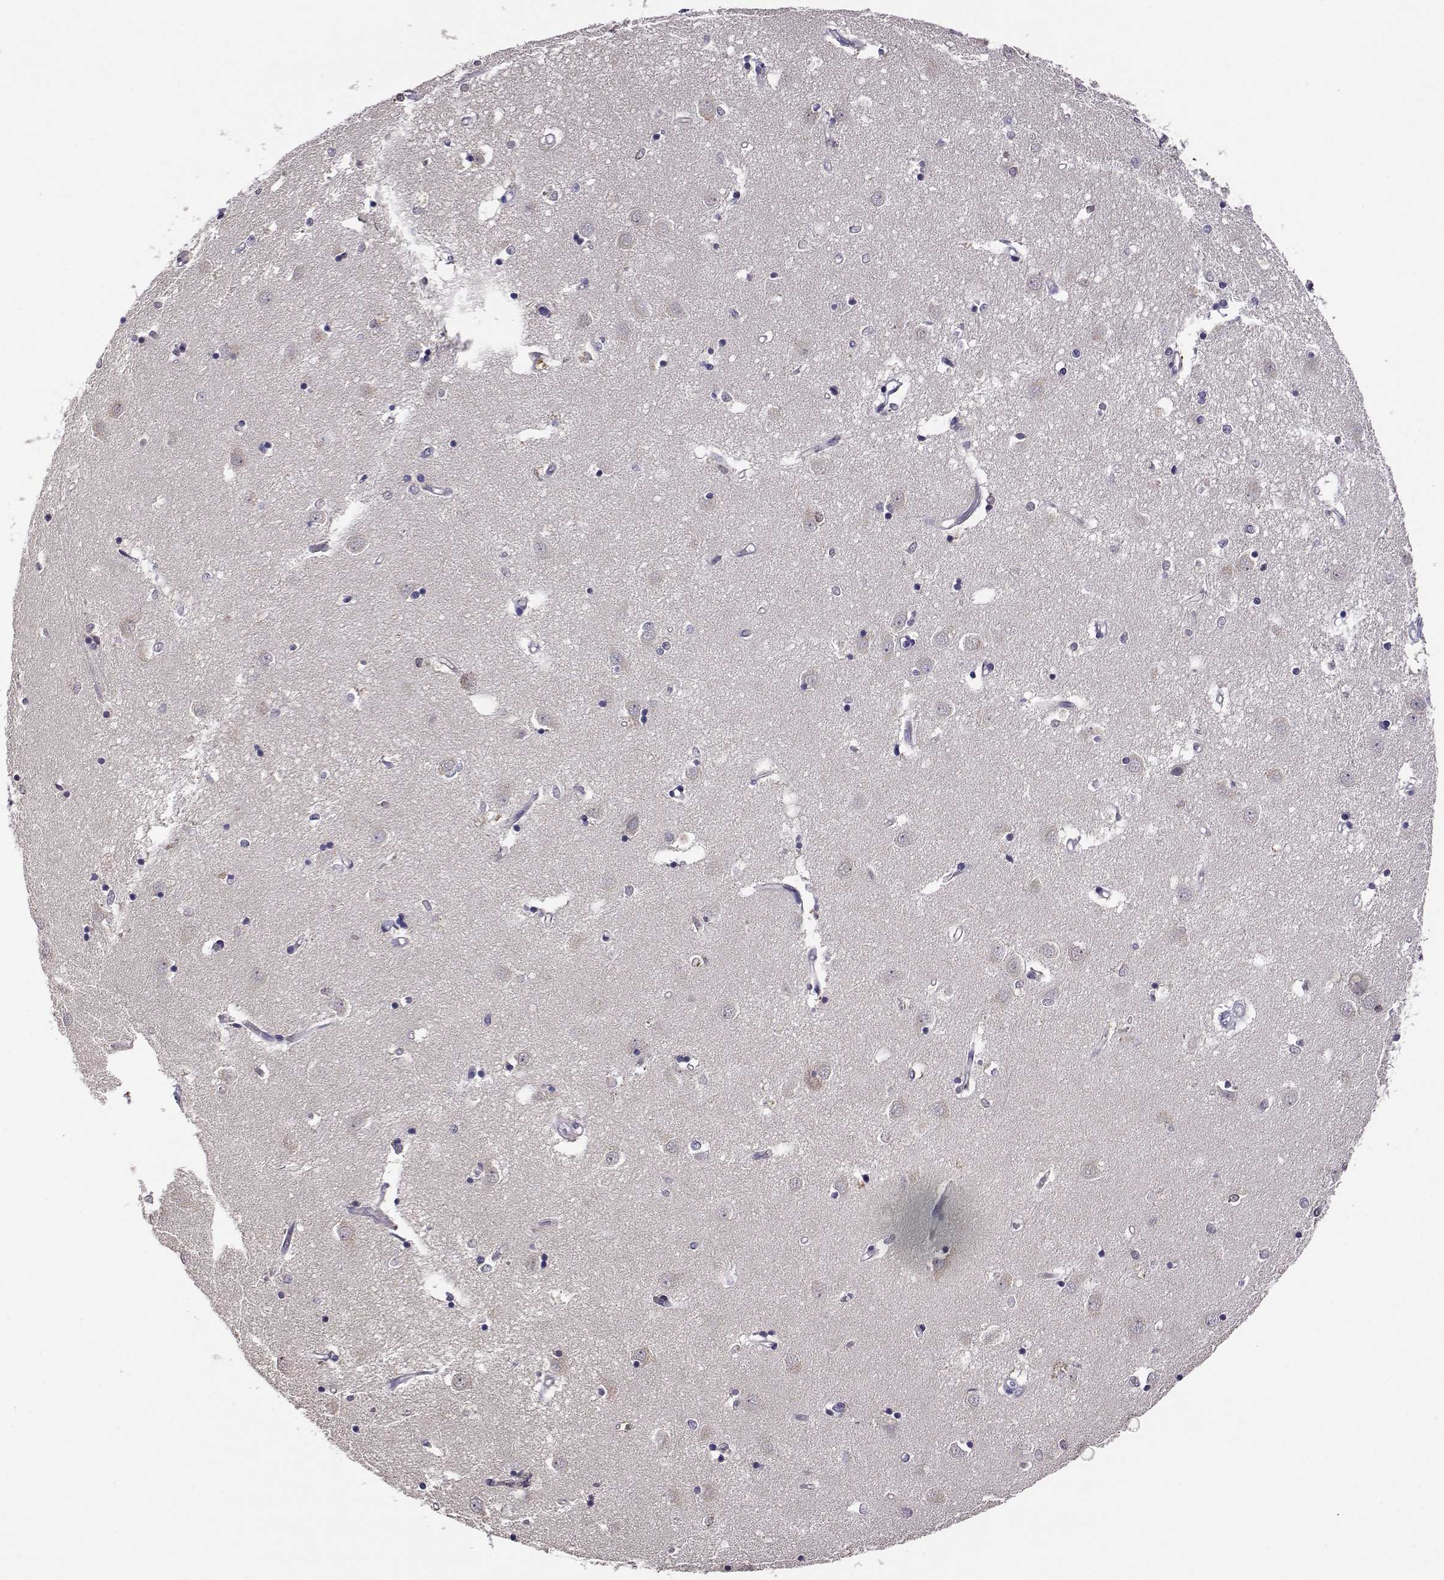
{"staining": {"intensity": "negative", "quantity": "none", "location": "none"}, "tissue": "caudate", "cell_type": "Glial cells", "image_type": "normal", "snomed": [{"axis": "morphology", "description": "Normal tissue, NOS"}, {"axis": "topography", "description": "Lateral ventricle wall"}], "caption": "This is an immunohistochemistry image of normal human caudate. There is no staining in glial cells.", "gene": "AKR1B1", "patient": {"sex": "male", "age": 54}}